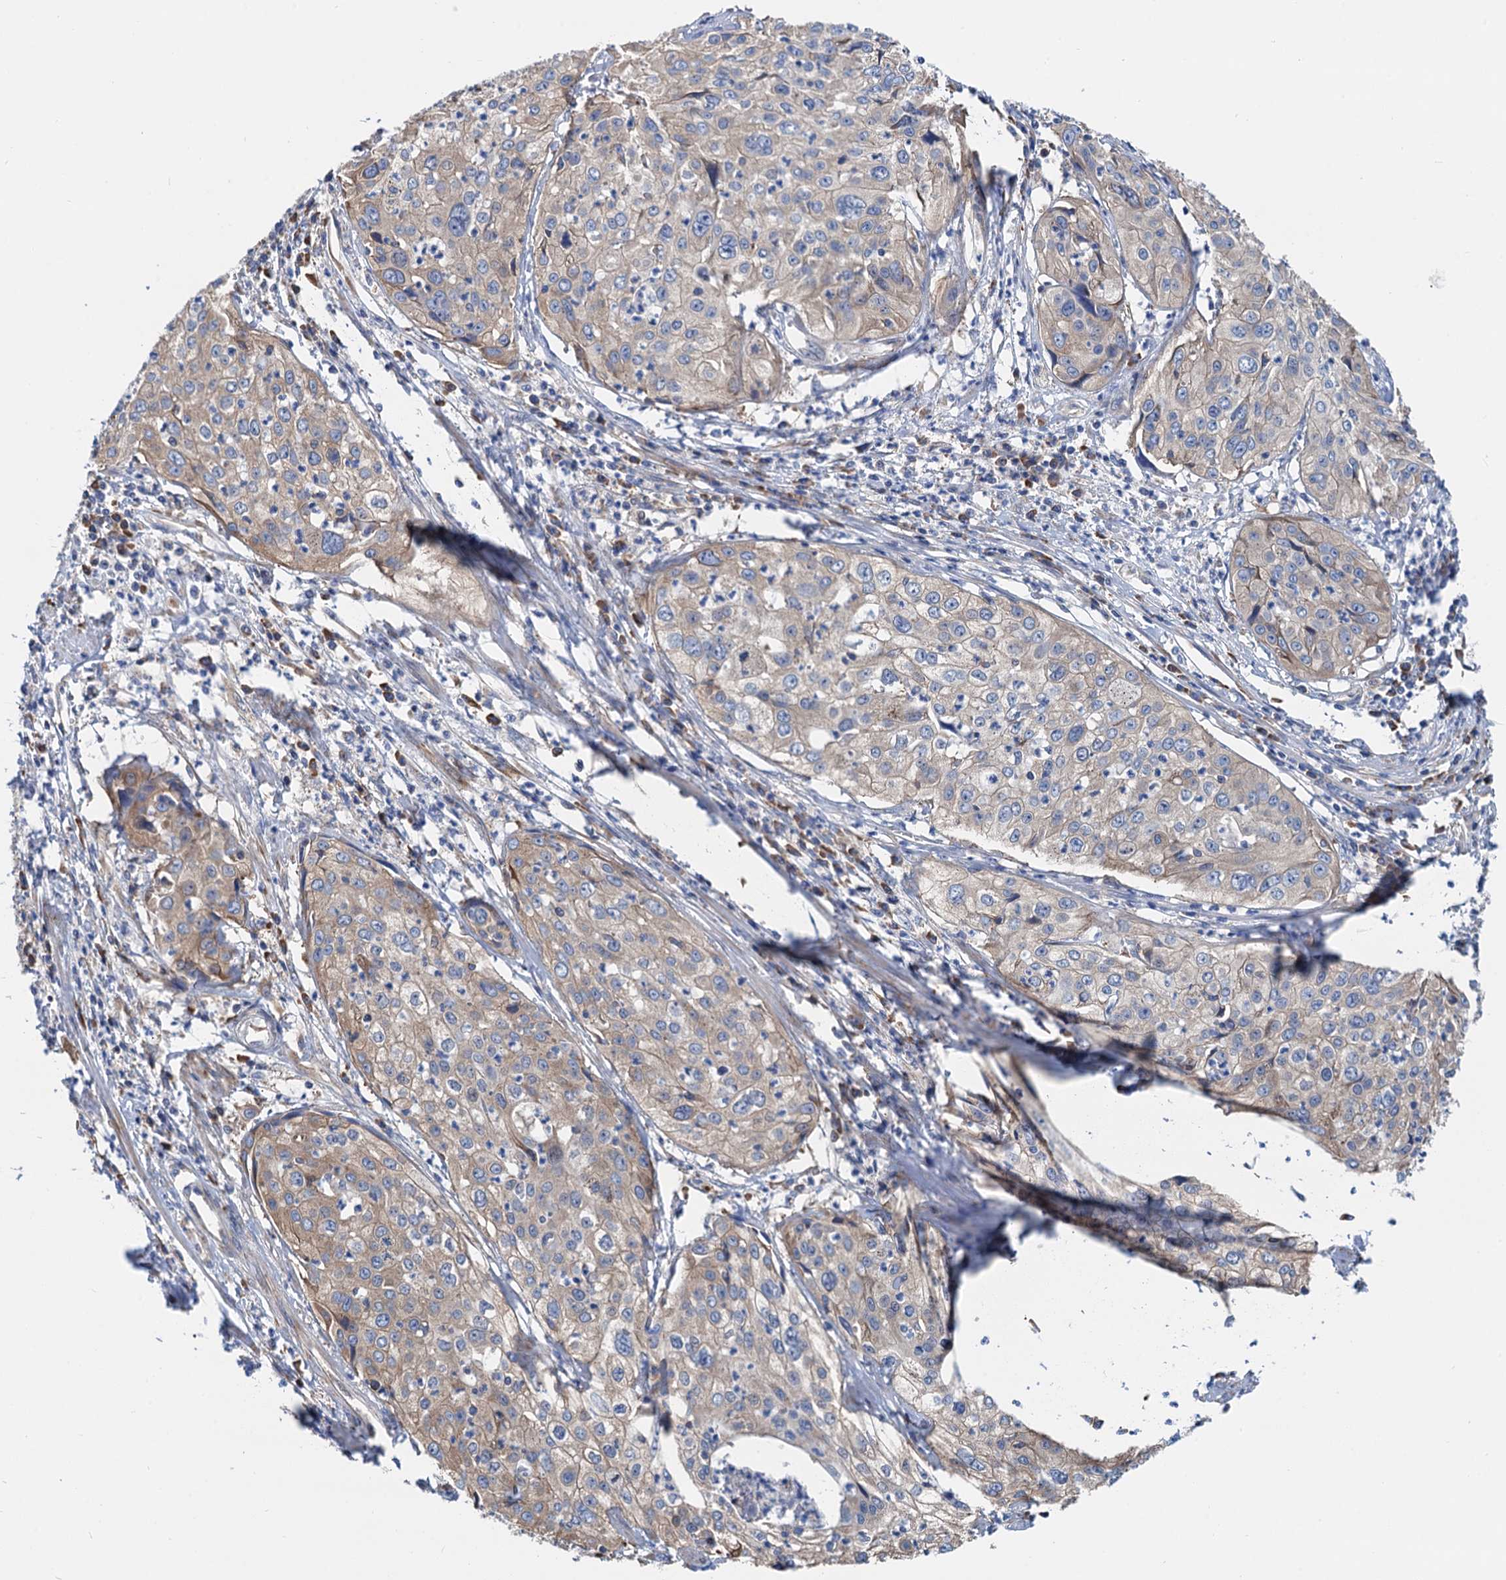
{"staining": {"intensity": "weak", "quantity": ">75%", "location": "cytoplasmic/membranous"}, "tissue": "cervical cancer", "cell_type": "Tumor cells", "image_type": "cancer", "snomed": [{"axis": "morphology", "description": "Squamous cell carcinoma, NOS"}, {"axis": "topography", "description": "Cervix"}], "caption": "High-magnification brightfield microscopy of squamous cell carcinoma (cervical) stained with DAB (3,3'-diaminobenzidine) (brown) and counterstained with hematoxylin (blue). tumor cells exhibit weak cytoplasmic/membranous expression is seen in about>75% of cells. (Stains: DAB (3,3'-diaminobenzidine) in brown, nuclei in blue, Microscopy: brightfield microscopy at high magnification).", "gene": "SLC12A7", "patient": {"sex": "female", "age": 31}}